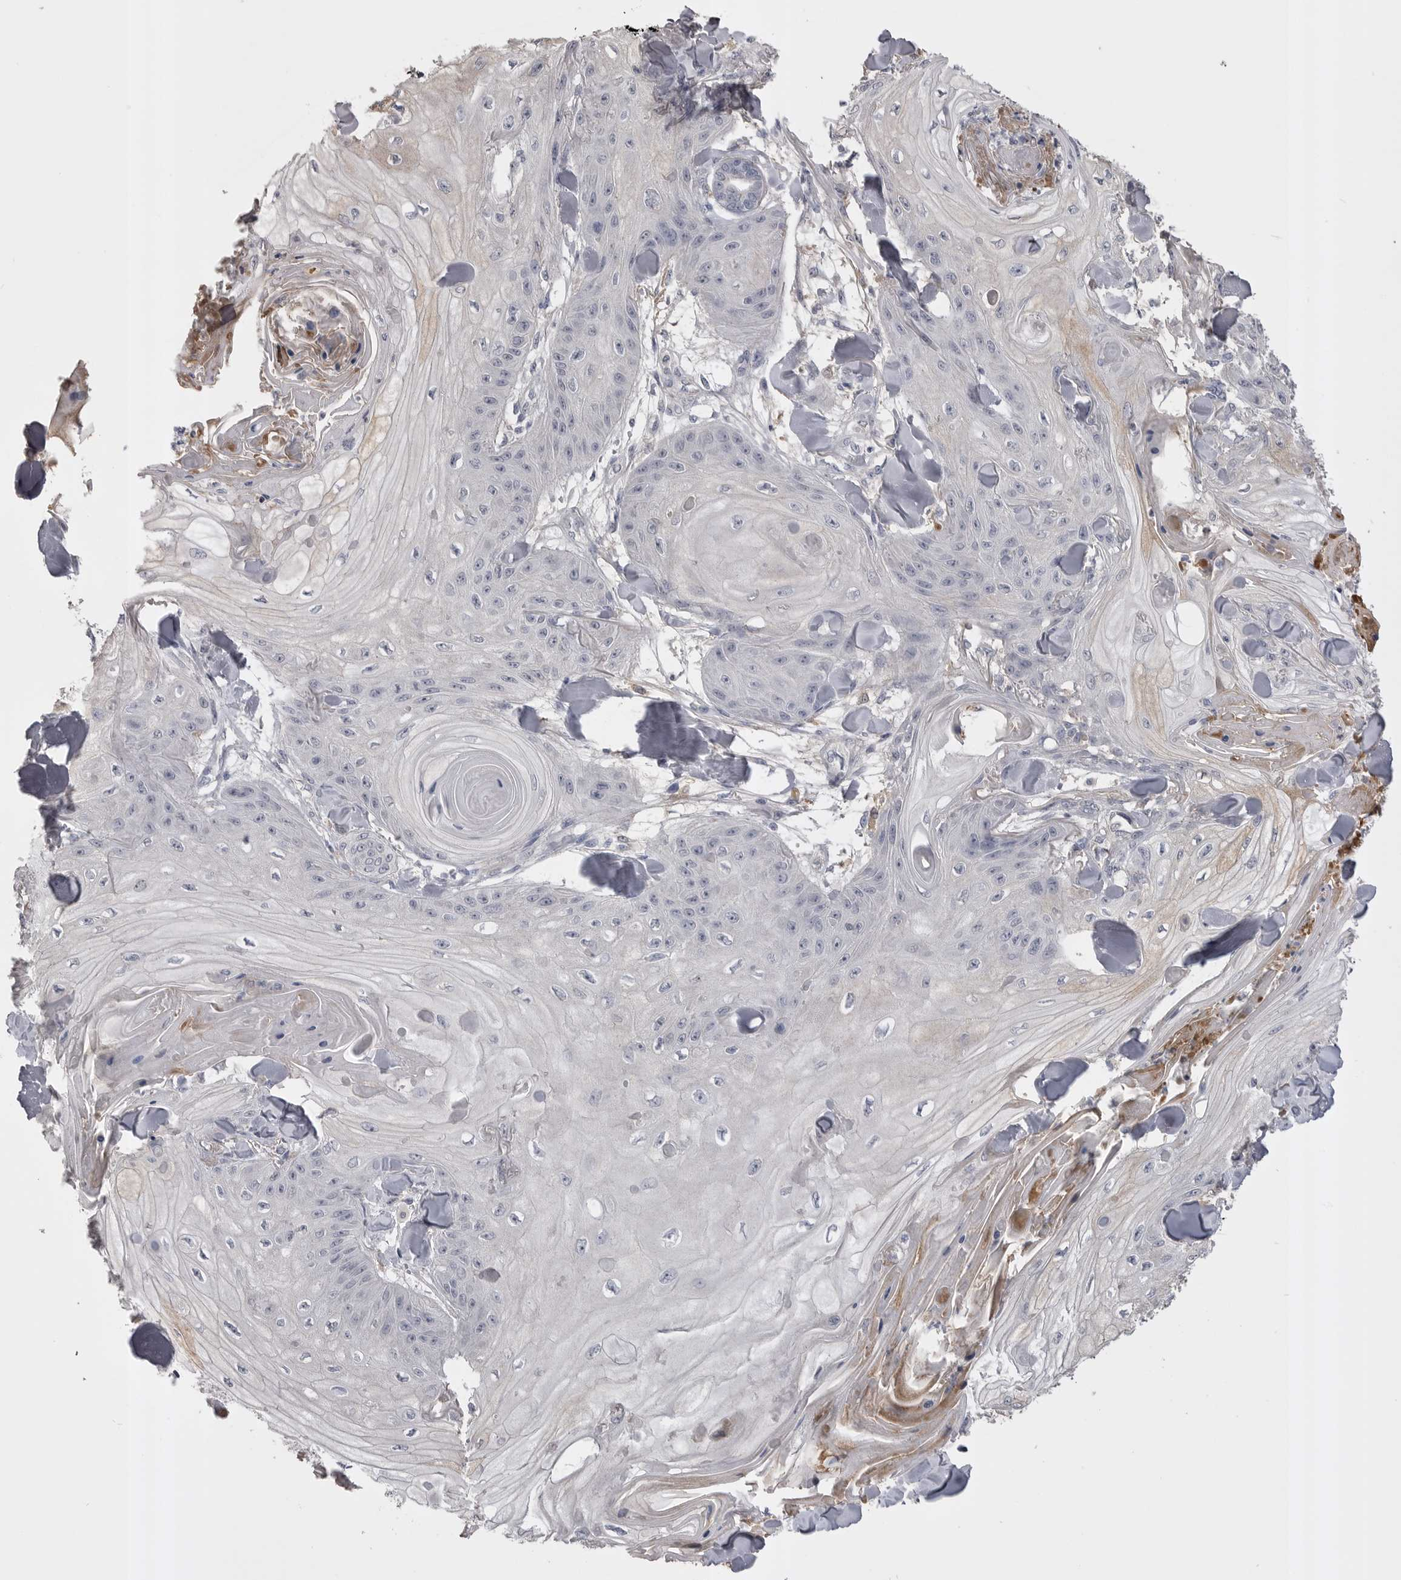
{"staining": {"intensity": "negative", "quantity": "none", "location": "none"}, "tissue": "skin cancer", "cell_type": "Tumor cells", "image_type": "cancer", "snomed": [{"axis": "morphology", "description": "Squamous cell carcinoma, NOS"}, {"axis": "topography", "description": "Skin"}], "caption": "An IHC photomicrograph of skin cancer is shown. There is no staining in tumor cells of skin cancer. Nuclei are stained in blue.", "gene": "AHSG", "patient": {"sex": "male", "age": 74}}